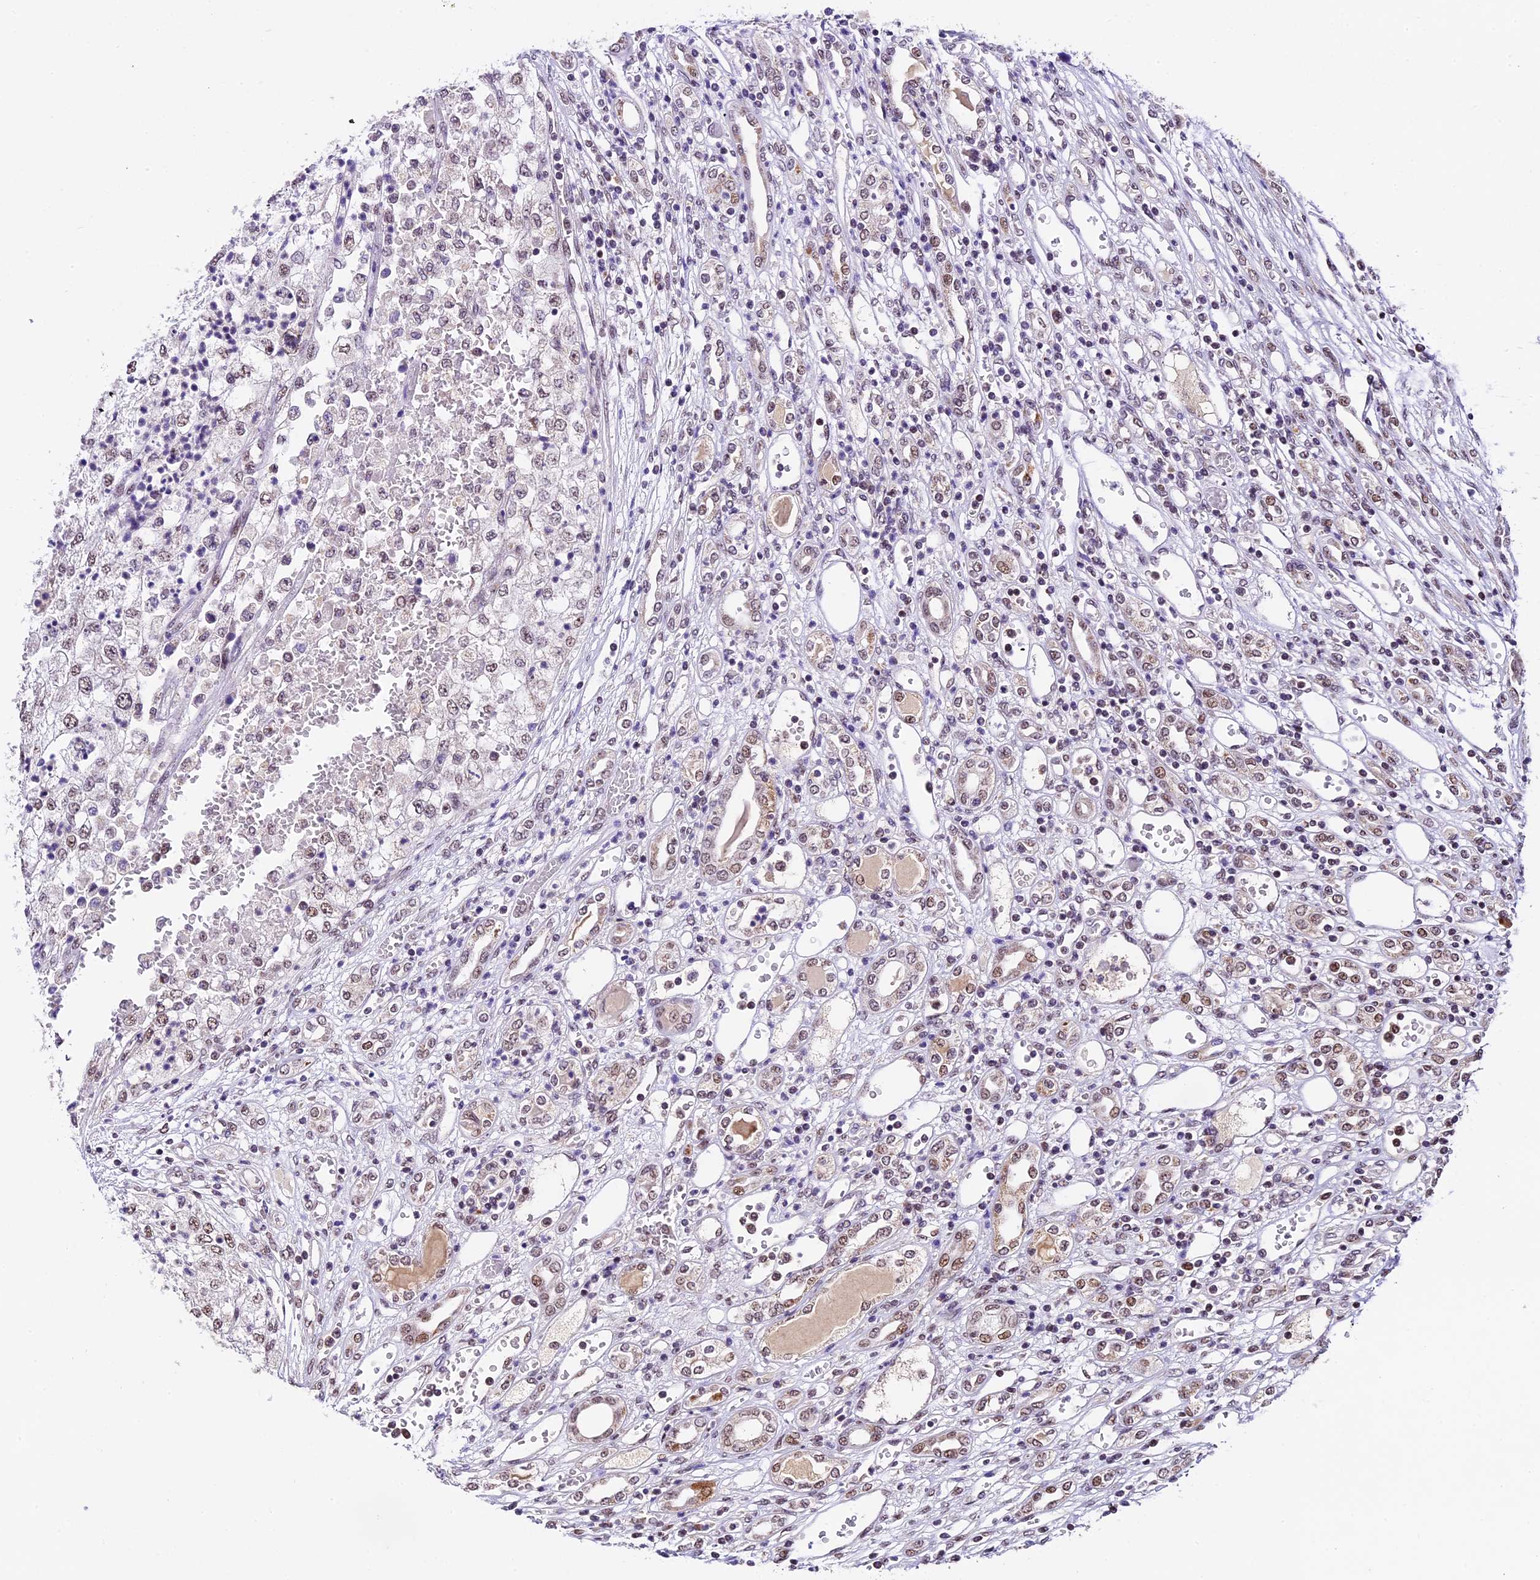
{"staining": {"intensity": "weak", "quantity": "<25%", "location": "nuclear"}, "tissue": "renal cancer", "cell_type": "Tumor cells", "image_type": "cancer", "snomed": [{"axis": "morphology", "description": "Adenocarcinoma, NOS"}, {"axis": "topography", "description": "Kidney"}], "caption": "An immunohistochemistry micrograph of renal cancer is shown. There is no staining in tumor cells of renal cancer.", "gene": "CARS2", "patient": {"sex": "female", "age": 54}}